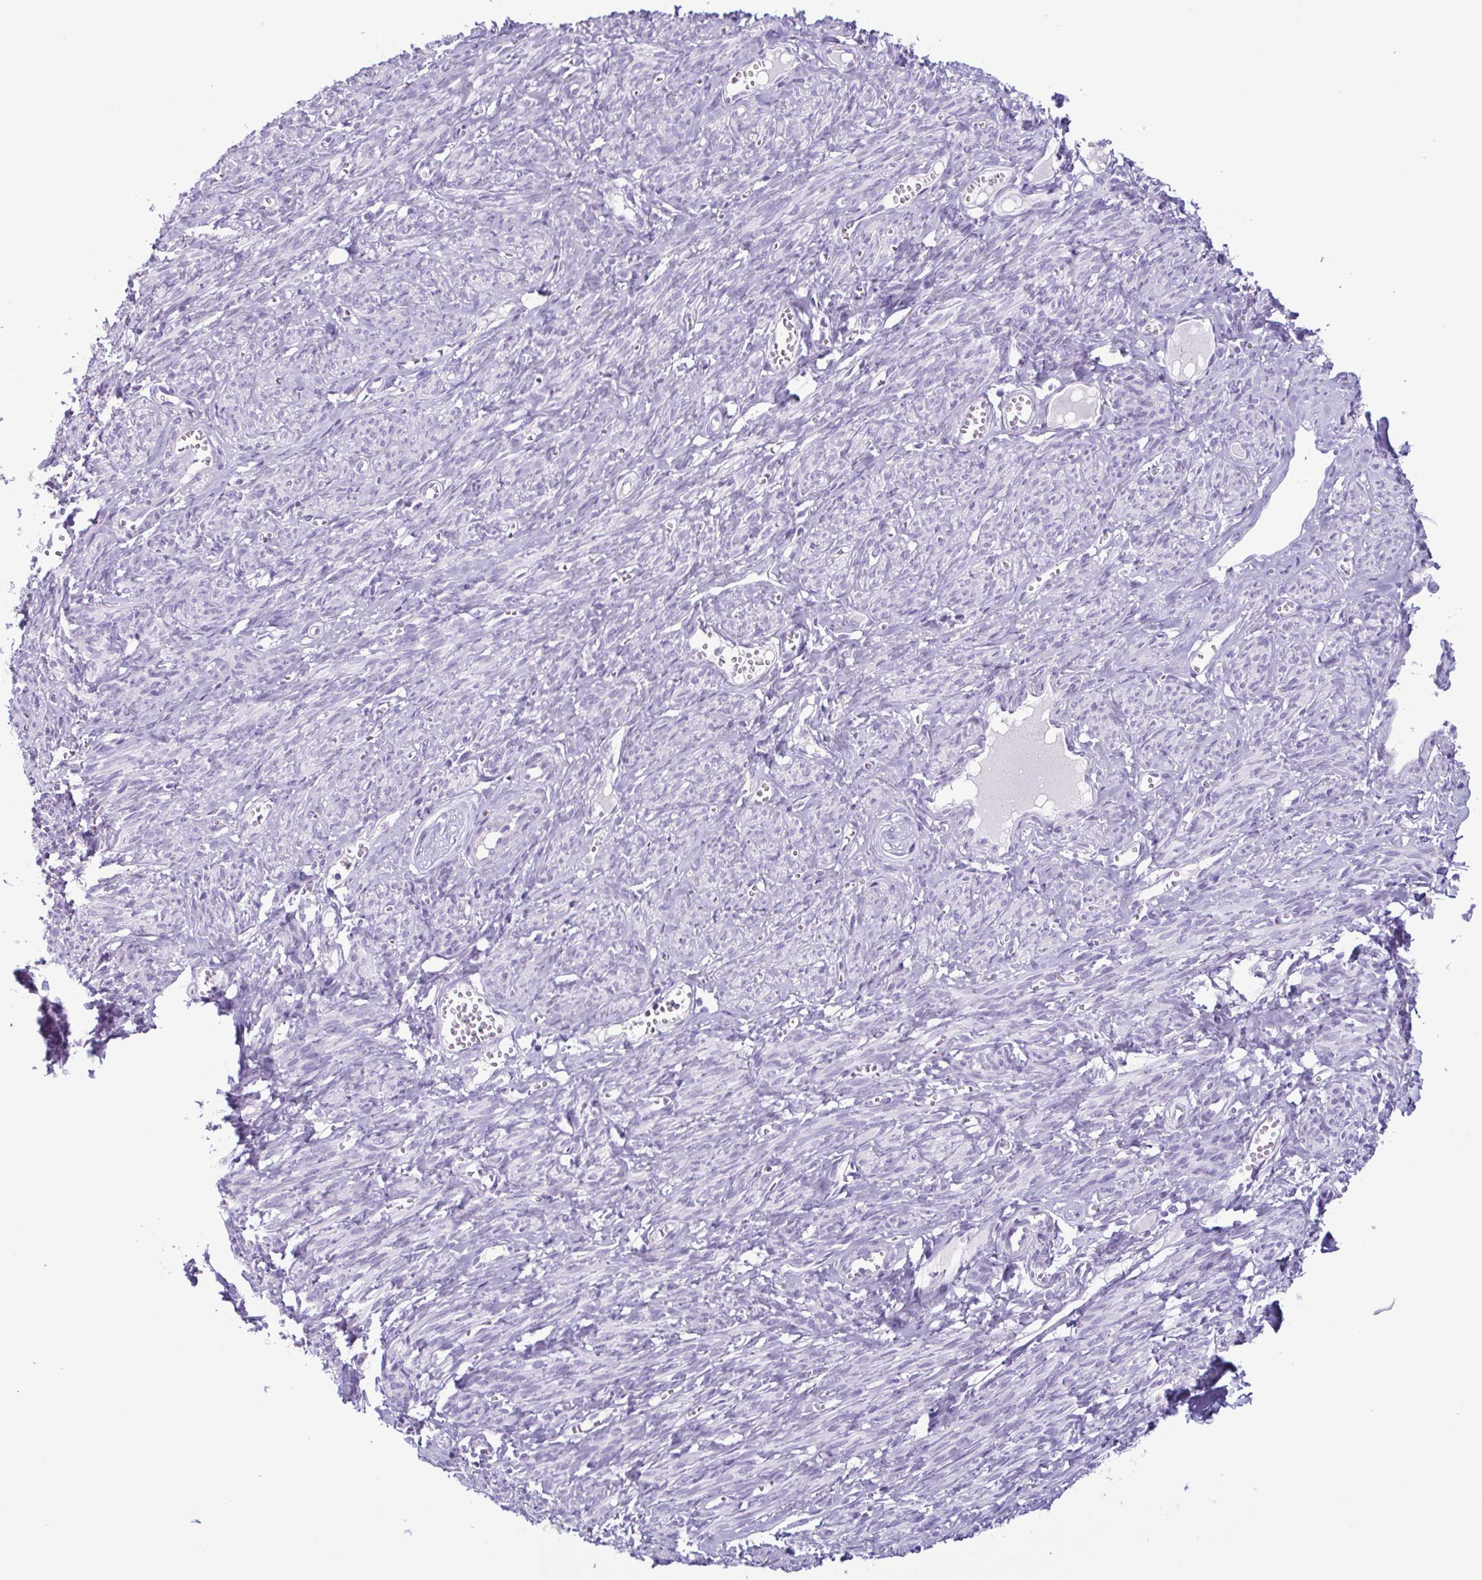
{"staining": {"intensity": "negative", "quantity": "none", "location": "none"}, "tissue": "smooth muscle", "cell_type": "Smooth muscle cells", "image_type": "normal", "snomed": [{"axis": "morphology", "description": "Normal tissue, NOS"}, {"axis": "topography", "description": "Smooth muscle"}], "caption": "Human smooth muscle stained for a protein using immunohistochemistry (IHC) shows no expression in smooth muscle cells.", "gene": "LTF", "patient": {"sex": "female", "age": 65}}